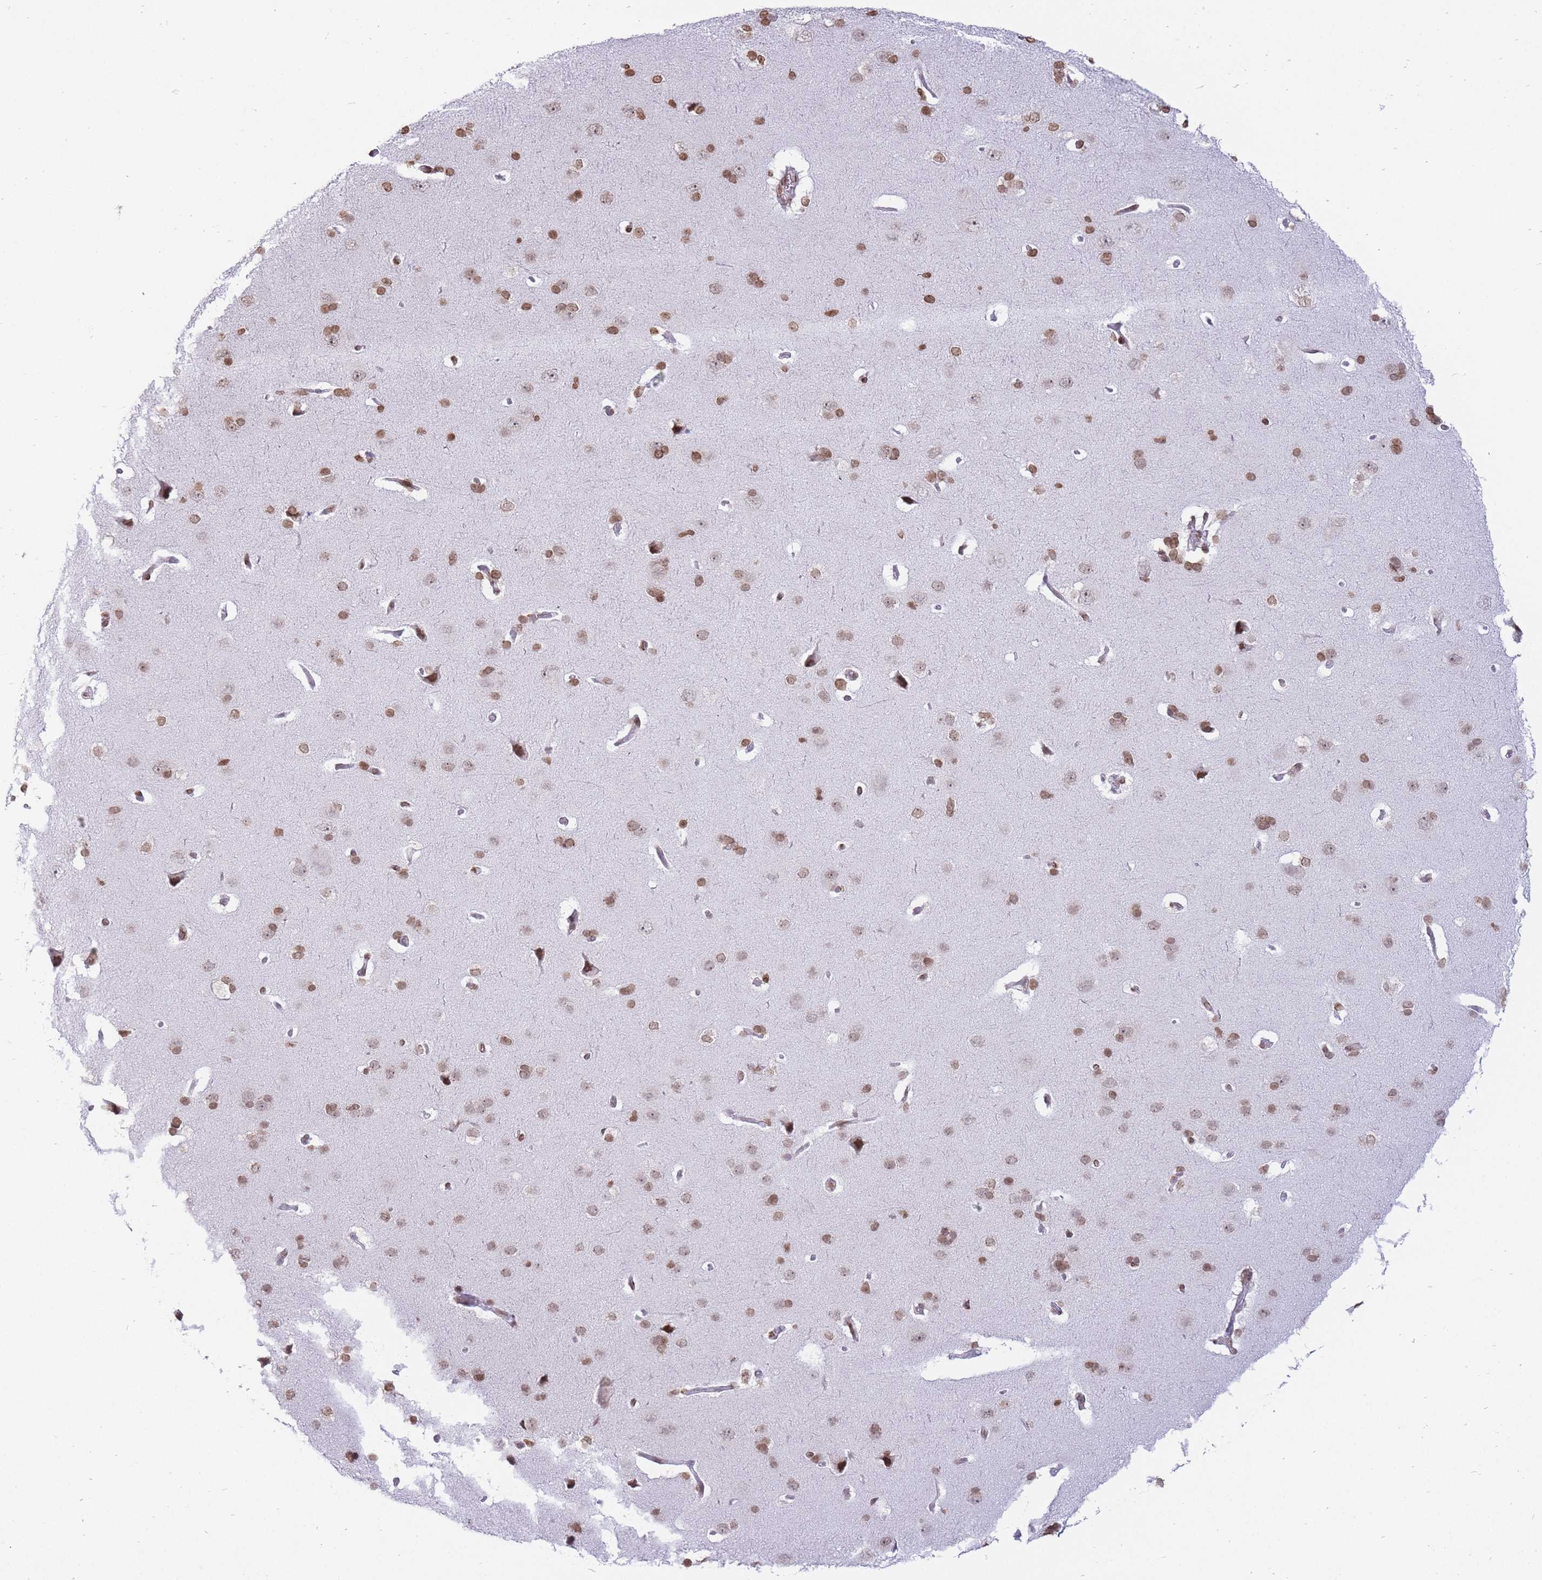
{"staining": {"intensity": "moderate", "quantity": ">75%", "location": "nuclear"}, "tissue": "cerebral cortex", "cell_type": "Endothelial cells", "image_type": "normal", "snomed": [{"axis": "morphology", "description": "Normal tissue, NOS"}, {"axis": "topography", "description": "Cerebral cortex"}], "caption": "Benign cerebral cortex demonstrates moderate nuclear positivity in approximately >75% of endothelial cells.", "gene": "SHISAL1", "patient": {"sex": "male", "age": 62}}